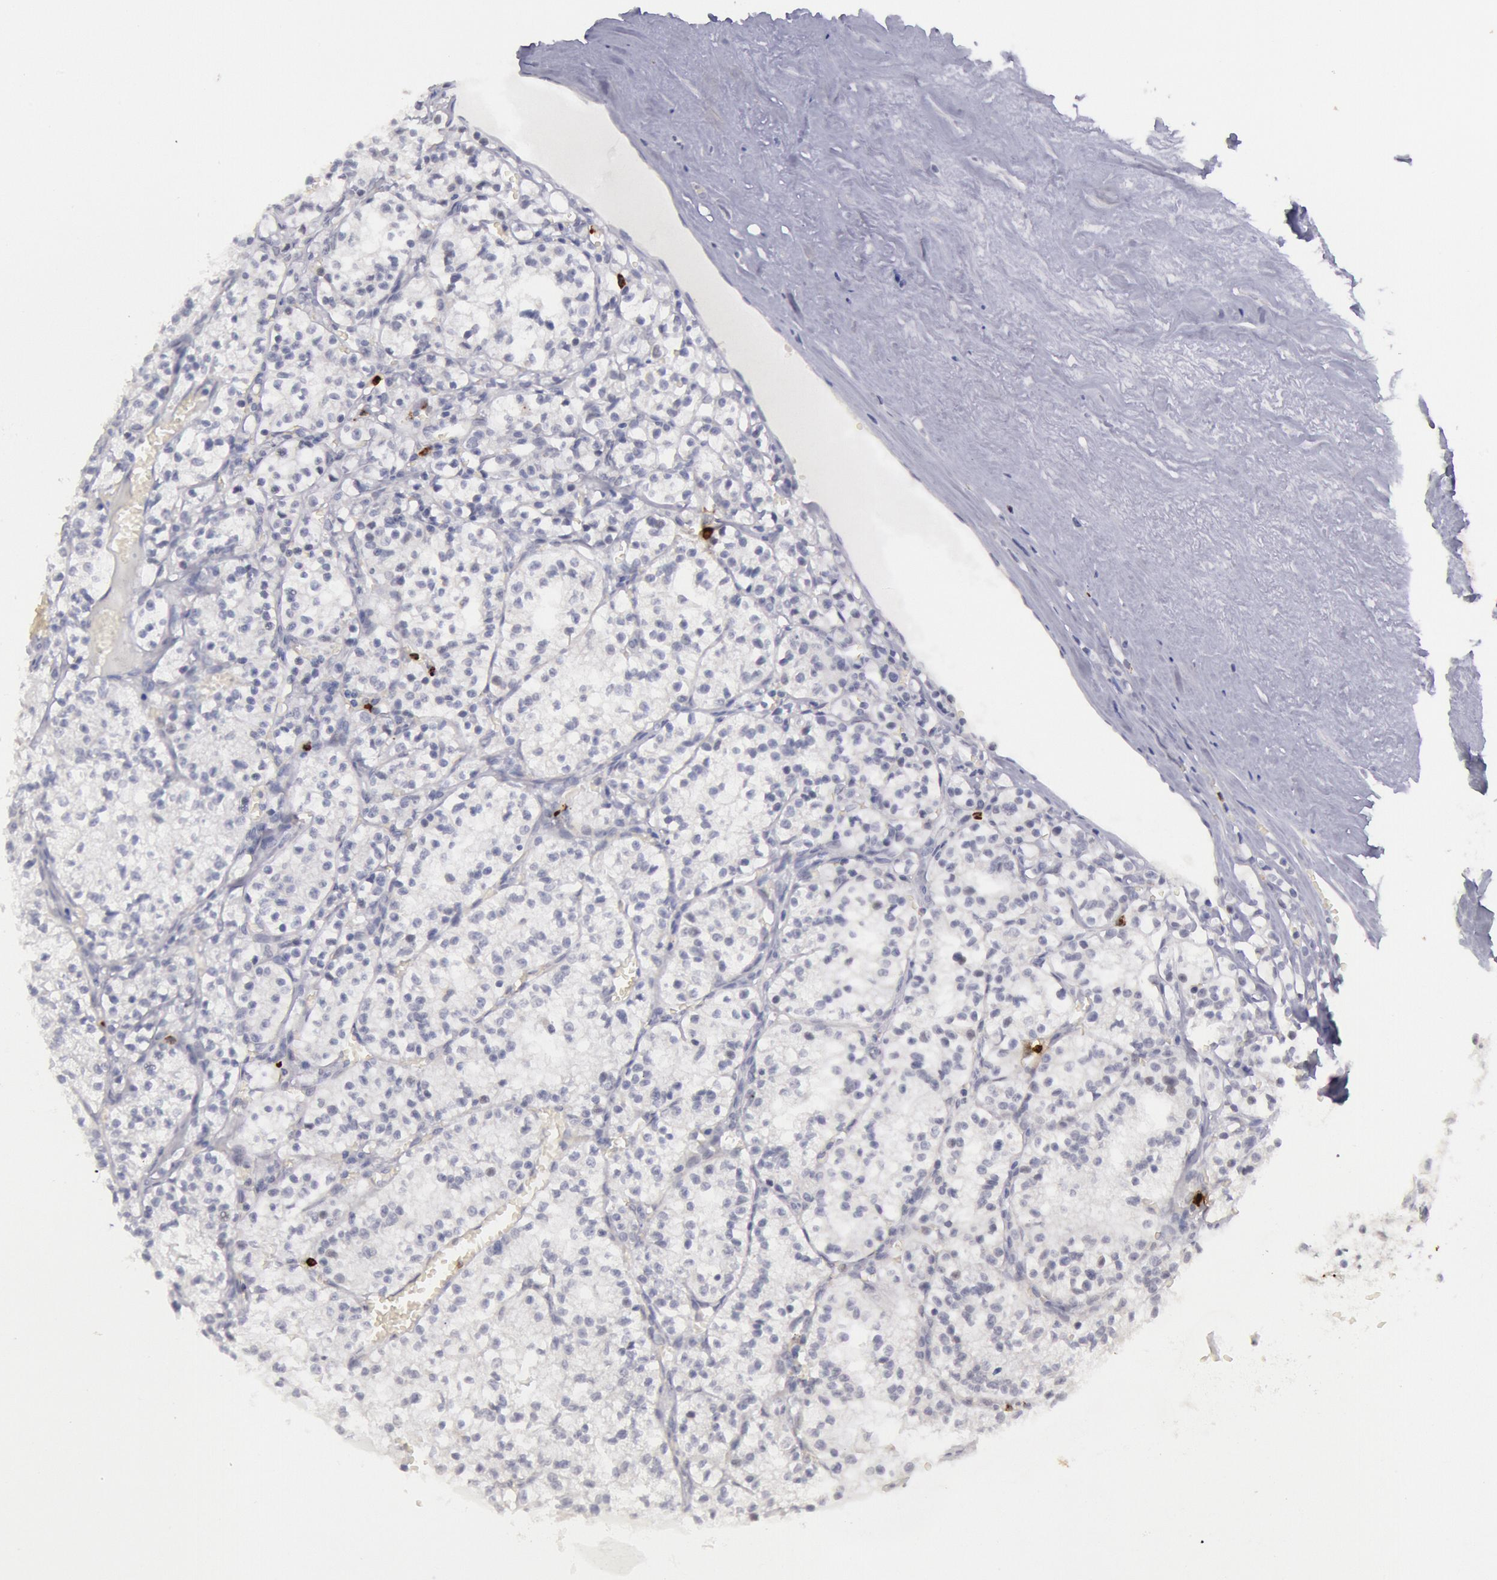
{"staining": {"intensity": "negative", "quantity": "none", "location": "none"}, "tissue": "renal cancer", "cell_type": "Tumor cells", "image_type": "cancer", "snomed": [{"axis": "morphology", "description": "Adenocarcinoma, NOS"}, {"axis": "topography", "description": "Kidney"}], "caption": "Immunohistochemical staining of human adenocarcinoma (renal) shows no significant positivity in tumor cells.", "gene": "KDM6A", "patient": {"sex": "male", "age": 61}}